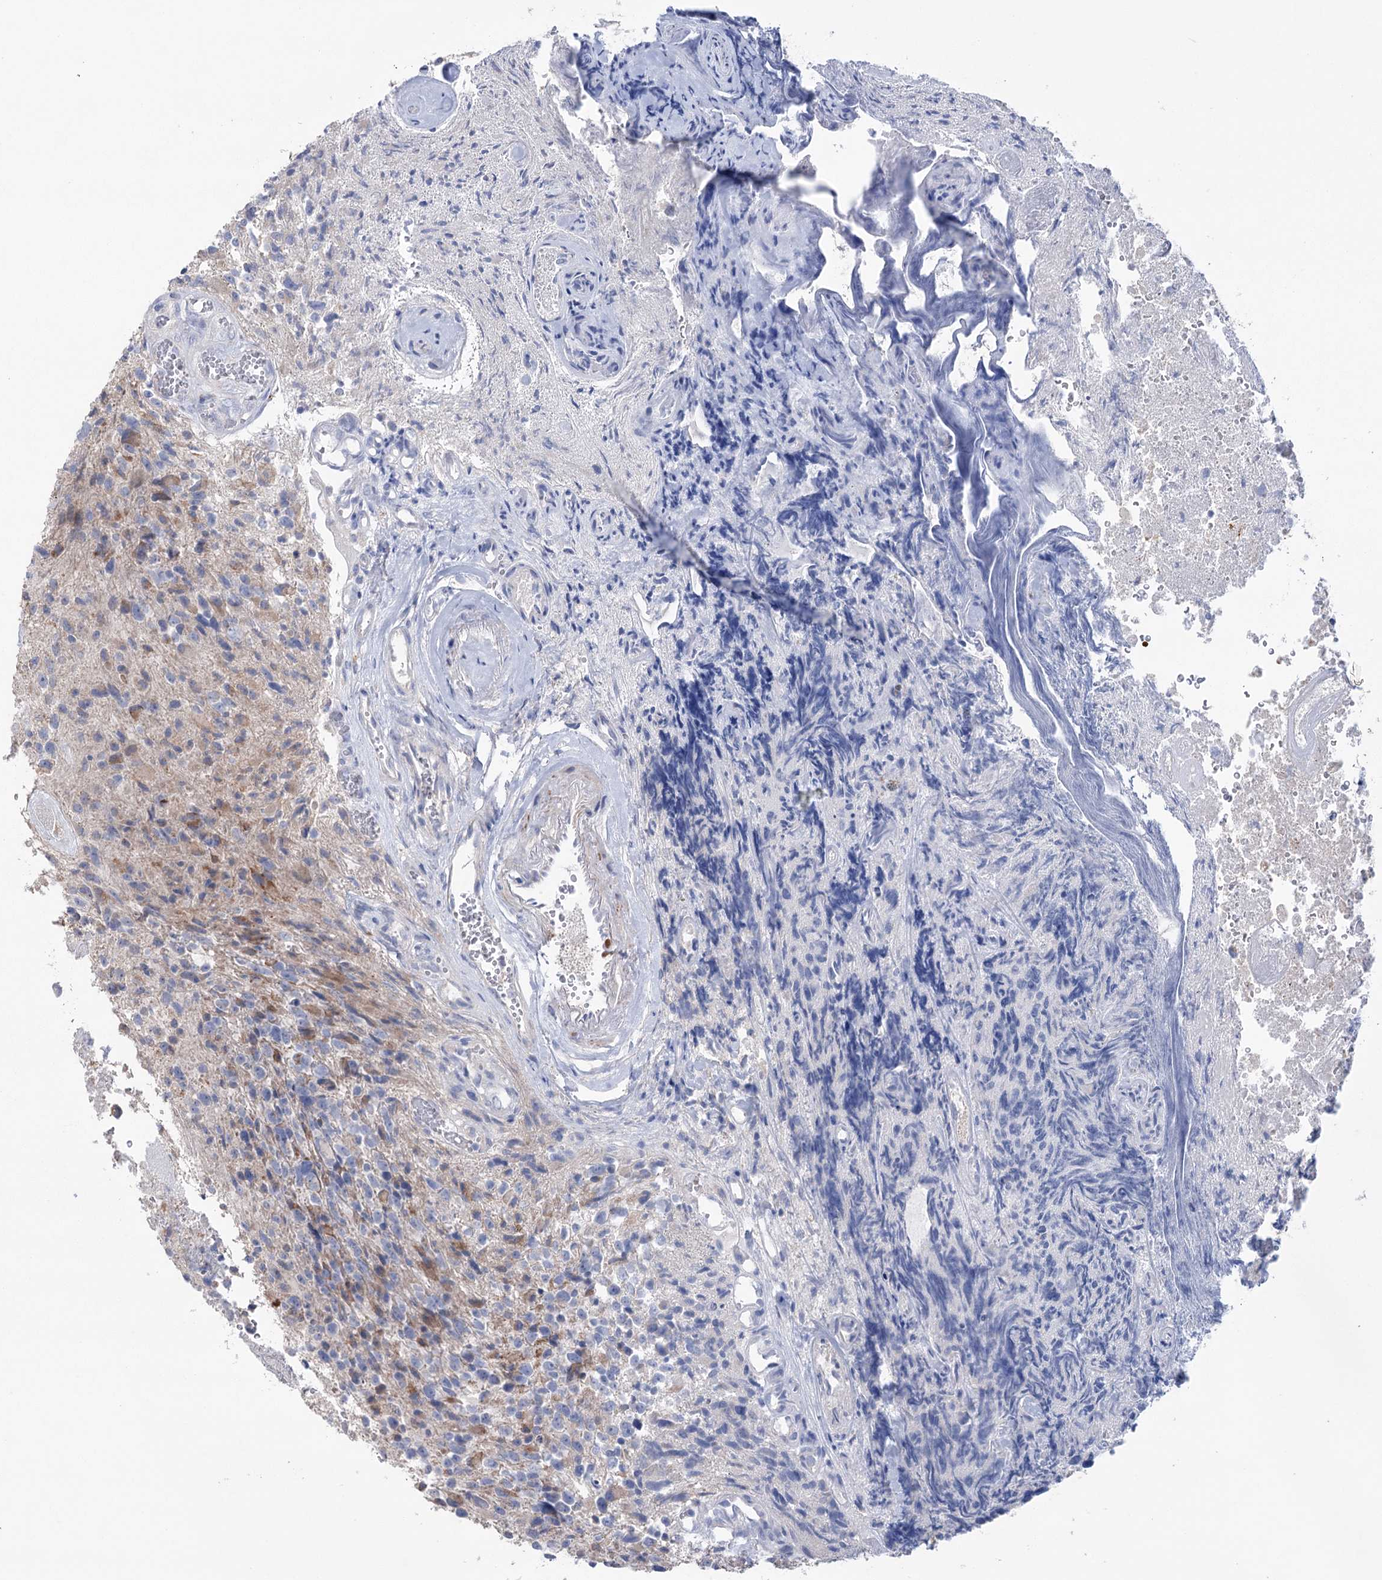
{"staining": {"intensity": "weak", "quantity": "<25%", "location": "cytoplasmic/membranous"}, "tissue": "glioma", "cell_type": "Tumor cells", "image_type": "cancer", "snomed": [{"axis": "morphology", "description": "Glioma, malignant, High grade"}, {"axis": "topography", "description": "Brain"}], "caption": "Immunohistochemical staining of human glioma exhibits no significant staining in tumor cells.", "gene": "MTCH2", "patient": {"sex": "male", "age": 69}}